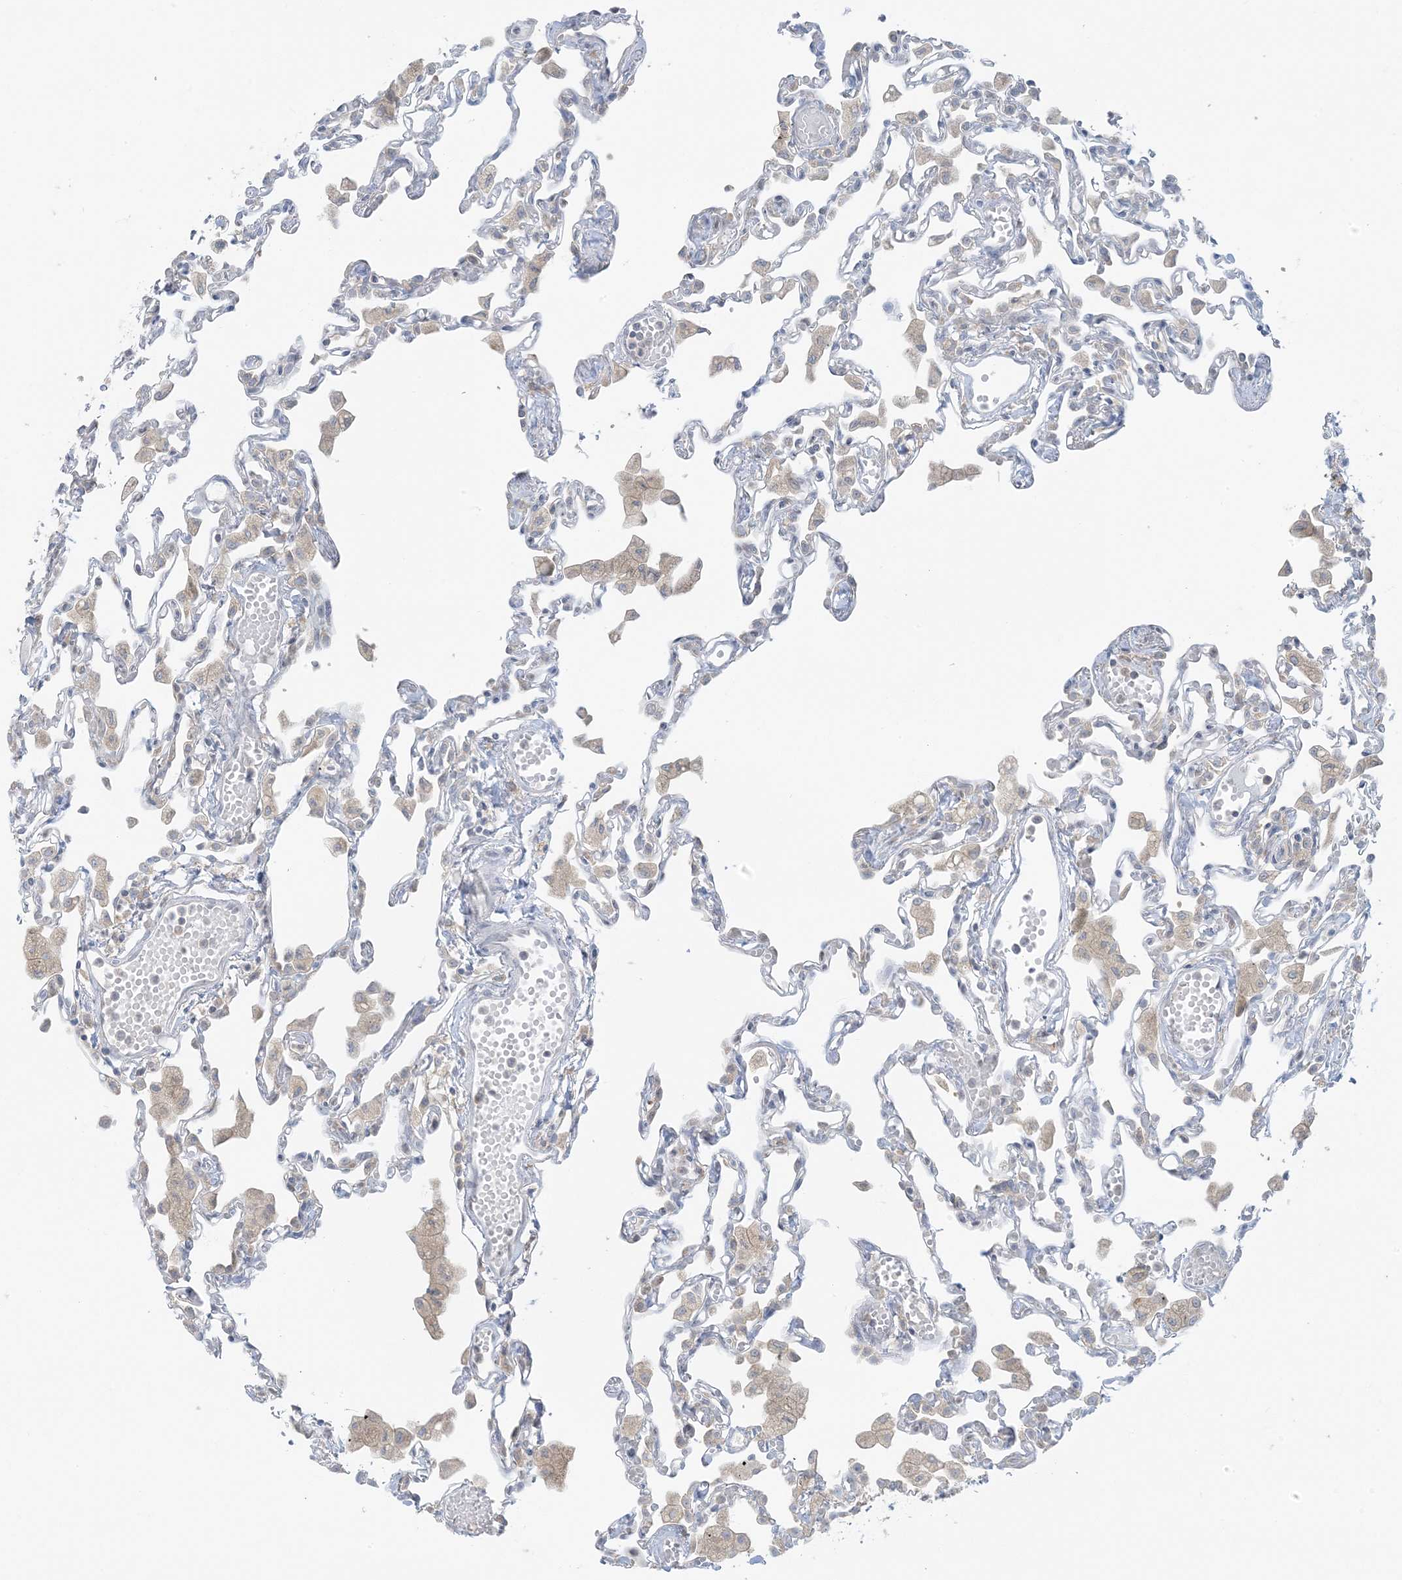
{"staining": {"intensity": "negative", "quantity": "none", "location": "none"}, "tissue": "lung", "cell_type": "Alveolar cells", "image_type": "normal", "snomed": [{"axis": "morphology", "description": "Normal tissue, NOS"}, {"axis": "topography", "description": "Bronchus"}, {"axis": "topography", "description": "Lung"}], "caption": "DAB (3,3'-diaminobenzidine) immunohistochemical staining of benign human lung reveals no significant positivity in alveolar cells.", "gene": "EEFSEC", "patient": {"sex": "female", "age": 49}}